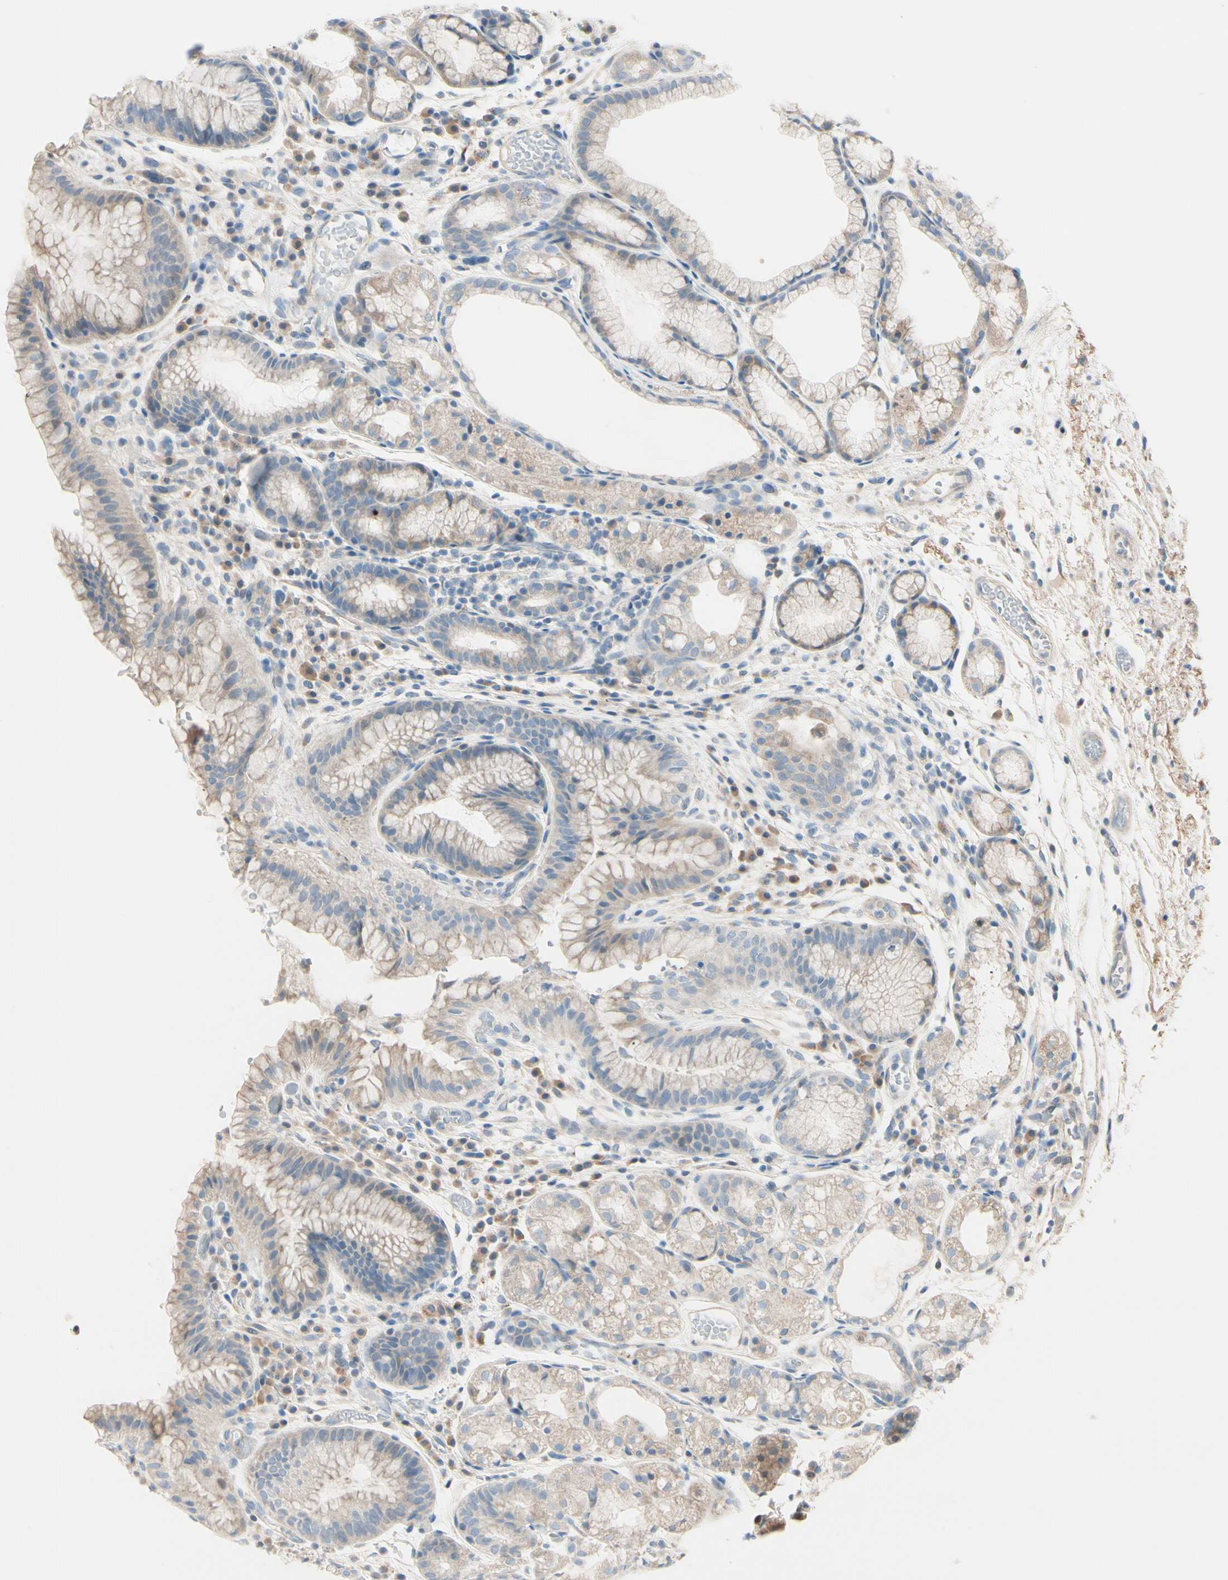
{"staining": {"intensity": "weak", "quantity": ">75%", "location": "cytoplasmic/membranous"}, "tissue": "stomach", "cell_type": "Glandular cells", "image_type": "normal", "snomed": [{"axis": "morphology", "description": "Normal tissue, NOS"}, {"axis": "topography", "description": "Stomach, upper"}], "caption": "A brown stain labels weak cytoplasmic/membranous positivity of a protein in glandular cells of benign stomach. The protein of interest is stained brown, and the nuclei are stained in blue (DAB (3,3'-diaminobenzidine) IHC with brightfield microscopy, high magnification).", "gene": "EPHA3", "patient": {"sex": "male", "age": 72}}